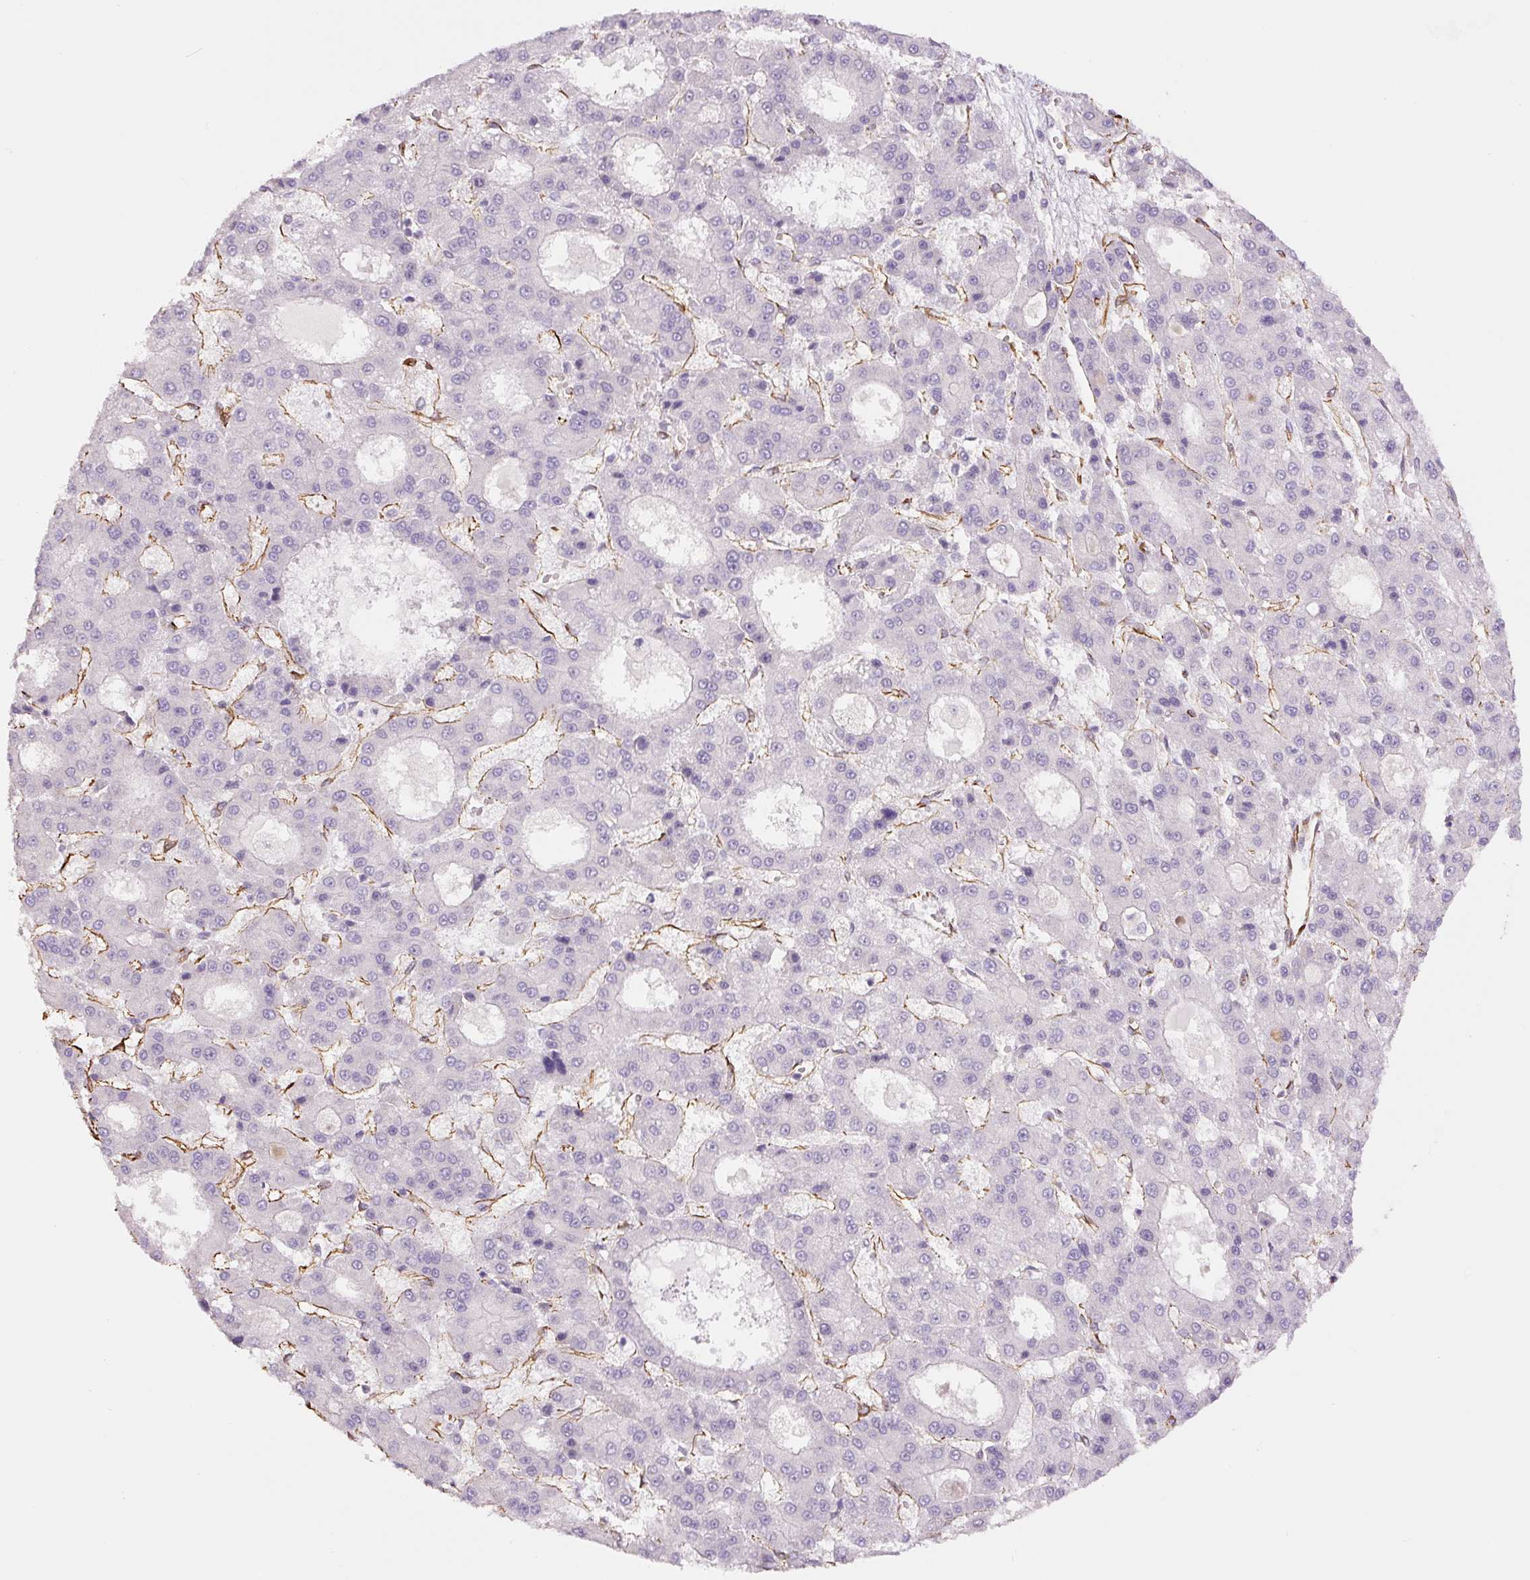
{"staining": {"intensity": "negative", "quantity": "none", "location": "none"}, "tissue": "liver cancer", "cell_type": "Tumor cells", "image_type": "cancer", "snomed": [{"axis": "morphology", "description": "Carcinoma, Hepatocellular, NOS"}, {"axis": "topography", "description": "Liver"}], "caption": "IHC histopathology image of human hepatocellular carcinoma (liver) stained for a protein (brown), which exhibits no staining in tumor cells.", "gene": "NES", "patient": {"sex": "male", "age": 70}}